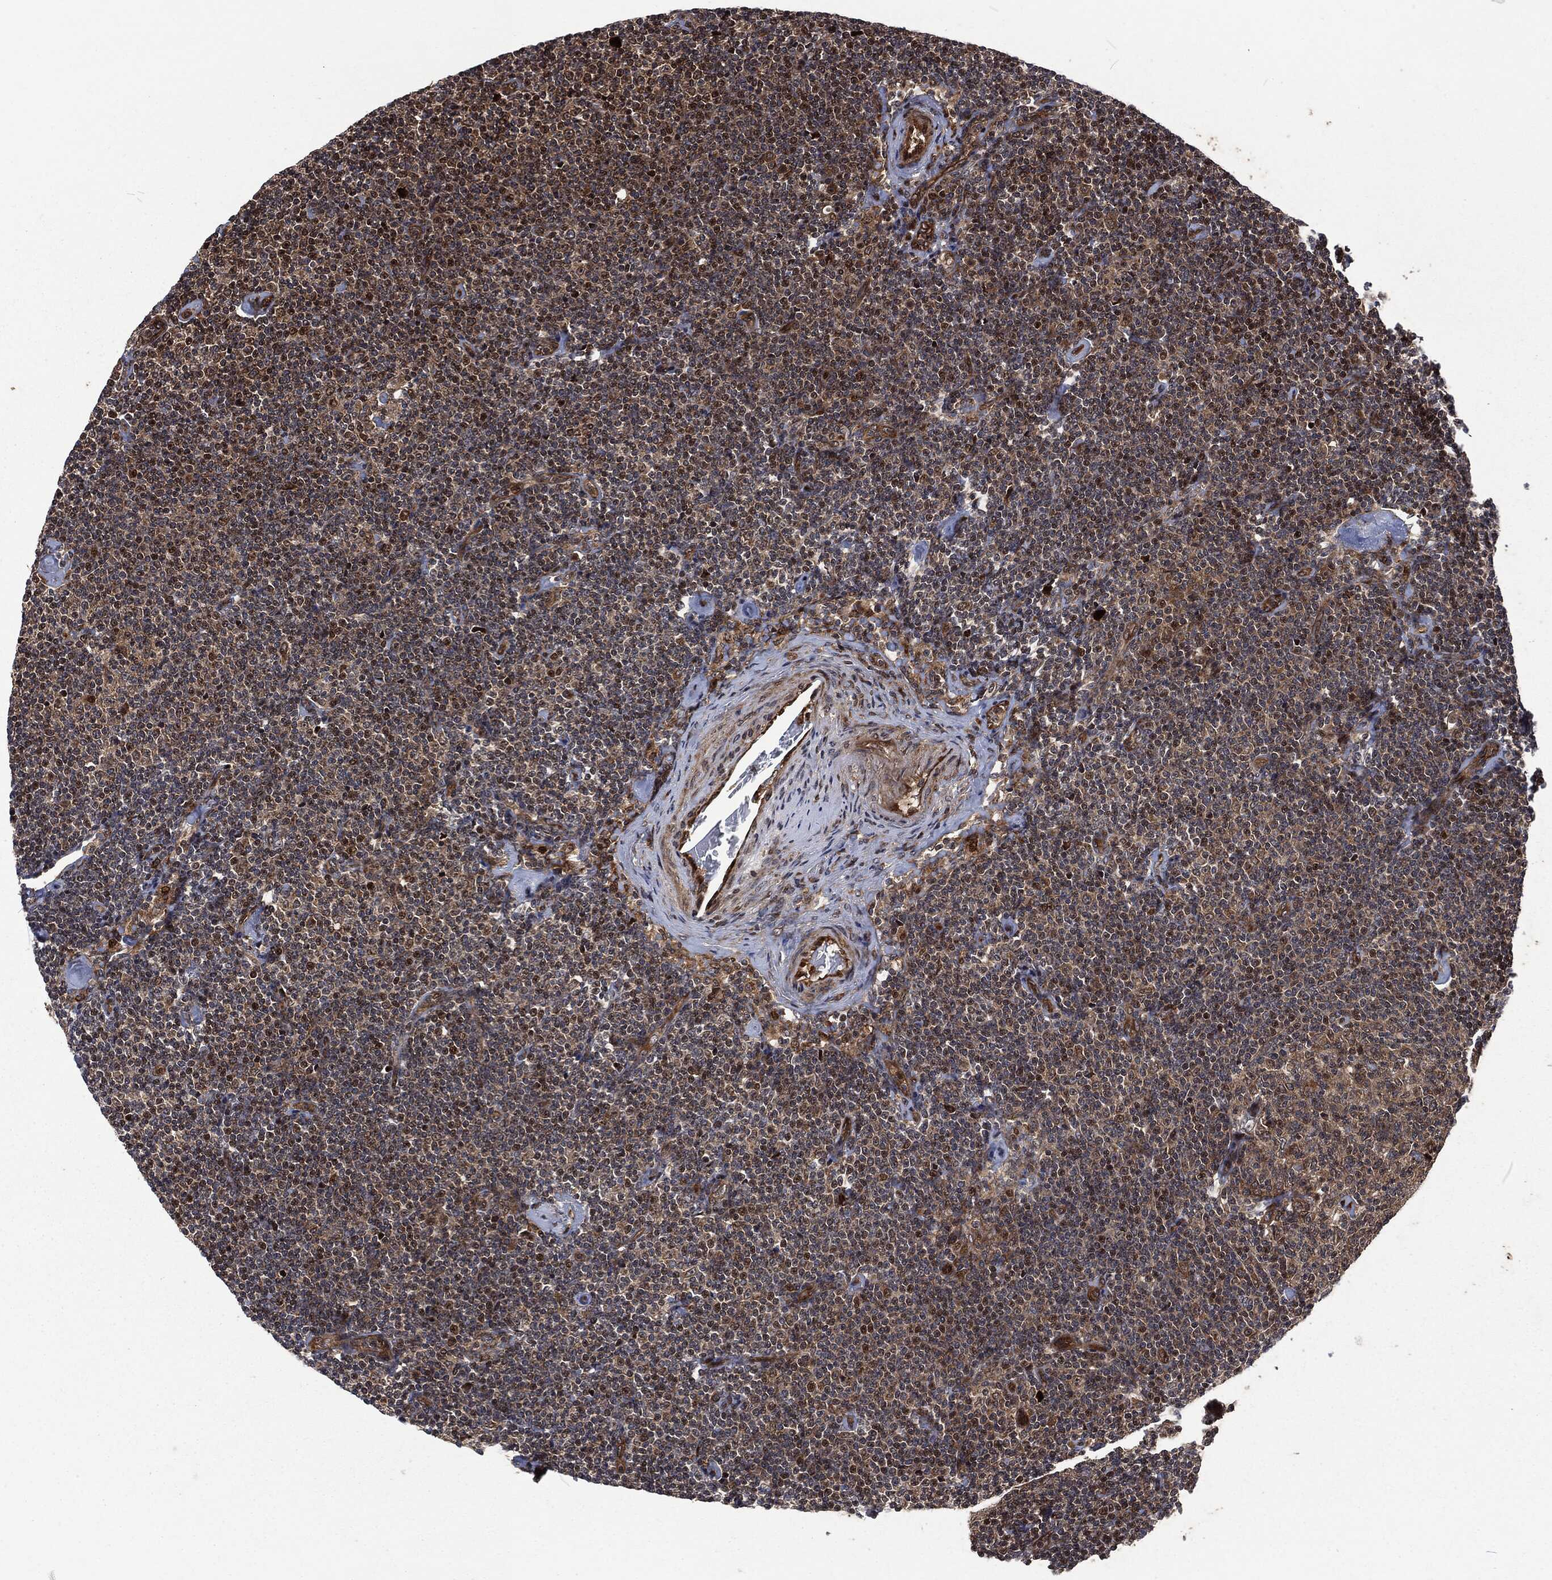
{"staining": {"intensity": "moderate", "quantity": "25%-75%", "location": "cytoplasmic/membranous"}, "tissue": "lymphoma", "cell_type": "Tumor cells", "image_type": "cancer", "snomed": [{"axis": "morphology", "description": "Malignant lymphoma, non-Hodgkin's type, Low grade"}, {"axis": "topography", "description": "Lymph node"}], "caption": "The immunohistochemical stain highlights moderate cytoplasmic/membranous positivity in tumor cells of lymphoma tissue.", "gene": "CMPK2", "patient": {"sex": "male", "age": 81}}